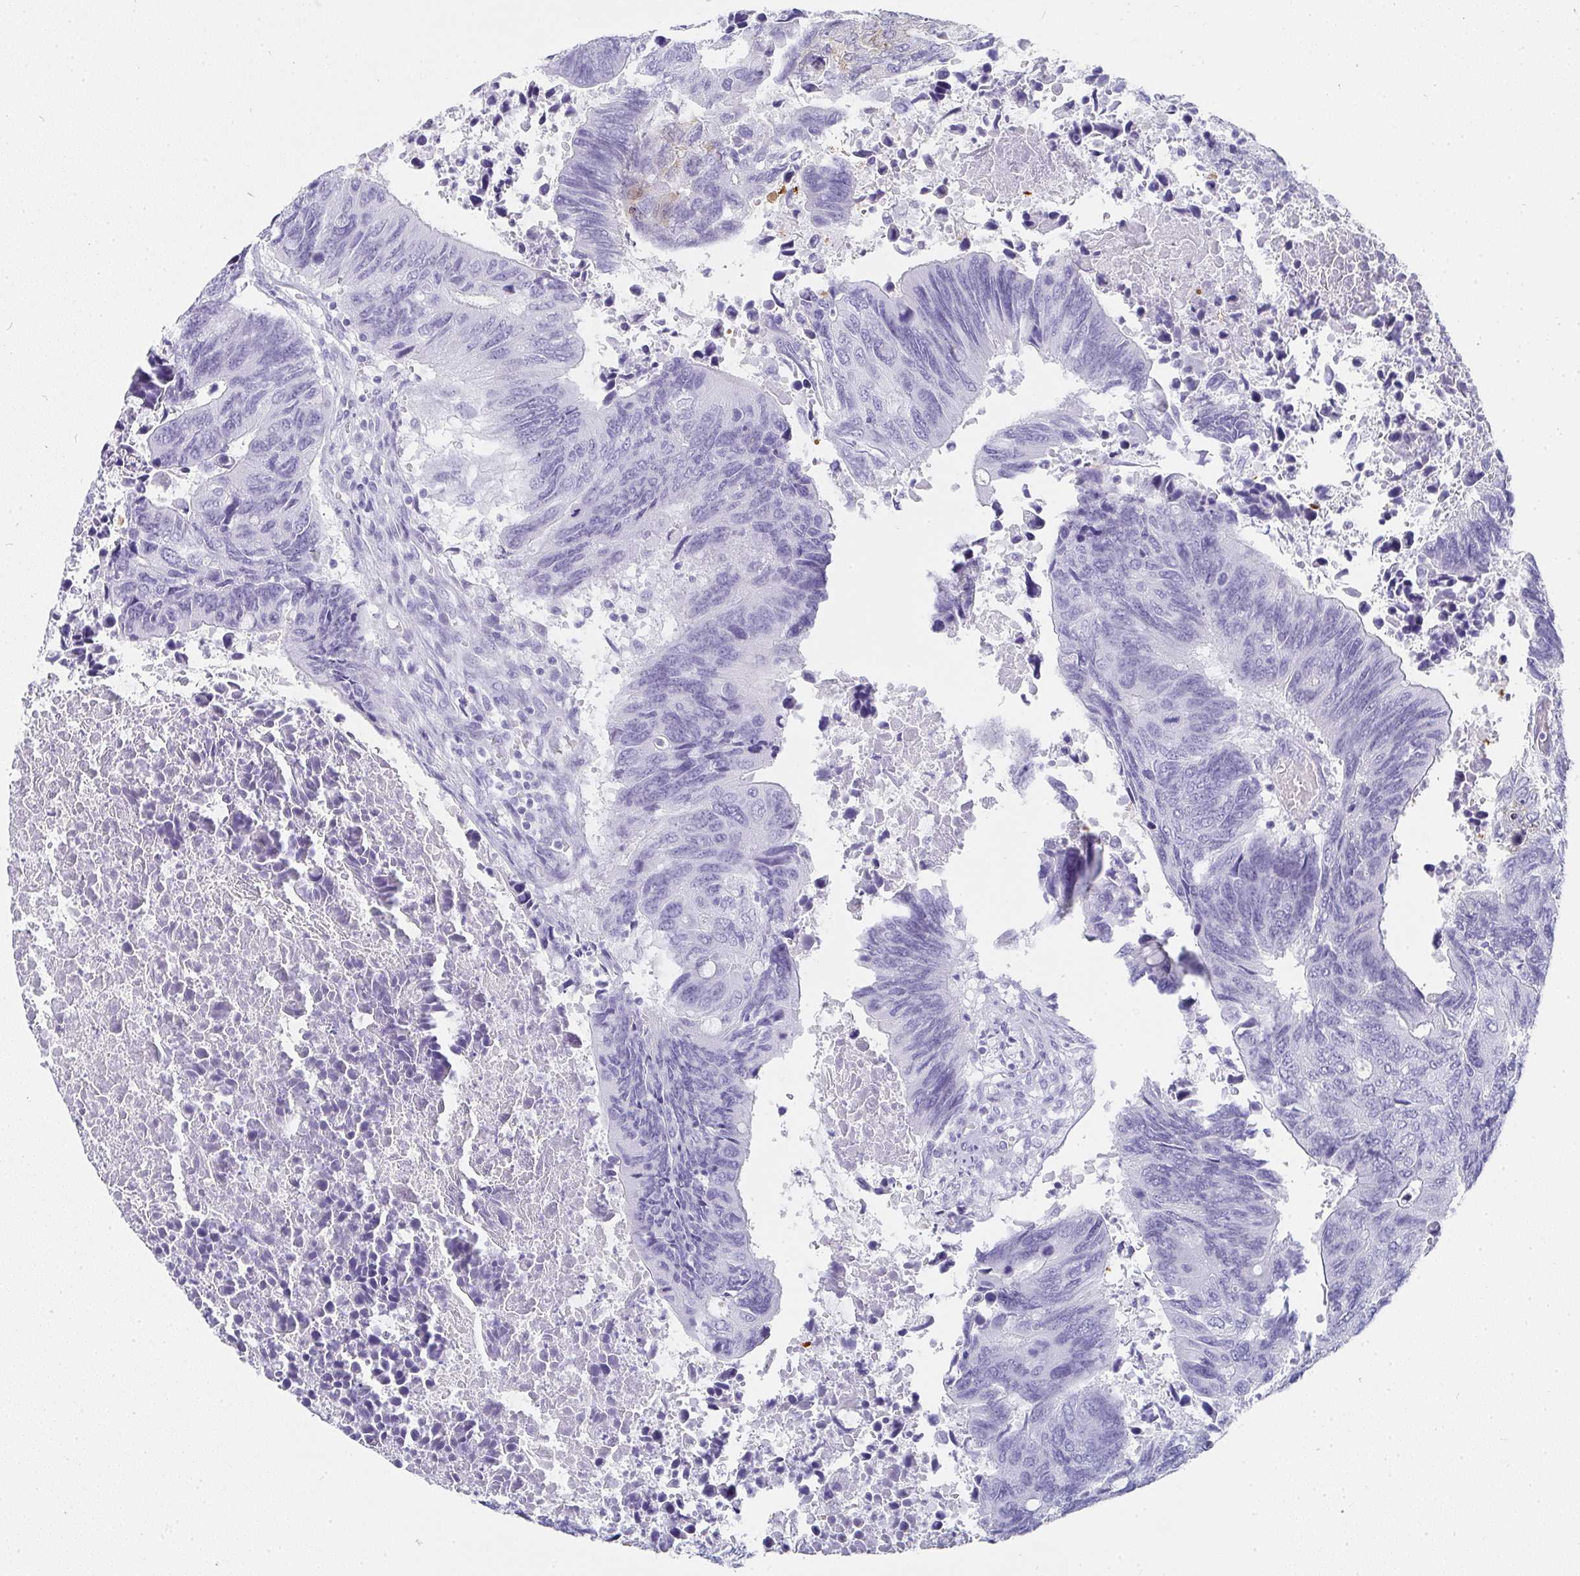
{"staining": {"intensity": "negative", "quantity": "none", "location": "none"}, "tissue": "colorectal cancer", "cell_type": "Tumor cells", "image_type": "cancer", "snomed": [{"axis": "morphology", "description": "Adenocarcinoma, NOS"}, {"axis": "topography", "description": "Colon"}], "caption": "Human colorectal adenocarcinoma stained for a protein using immunohistochemistry (IHC) shows no staining in tumor cells.", "gene": "PRND", "patient": {"sex": "male", "age": 87}}